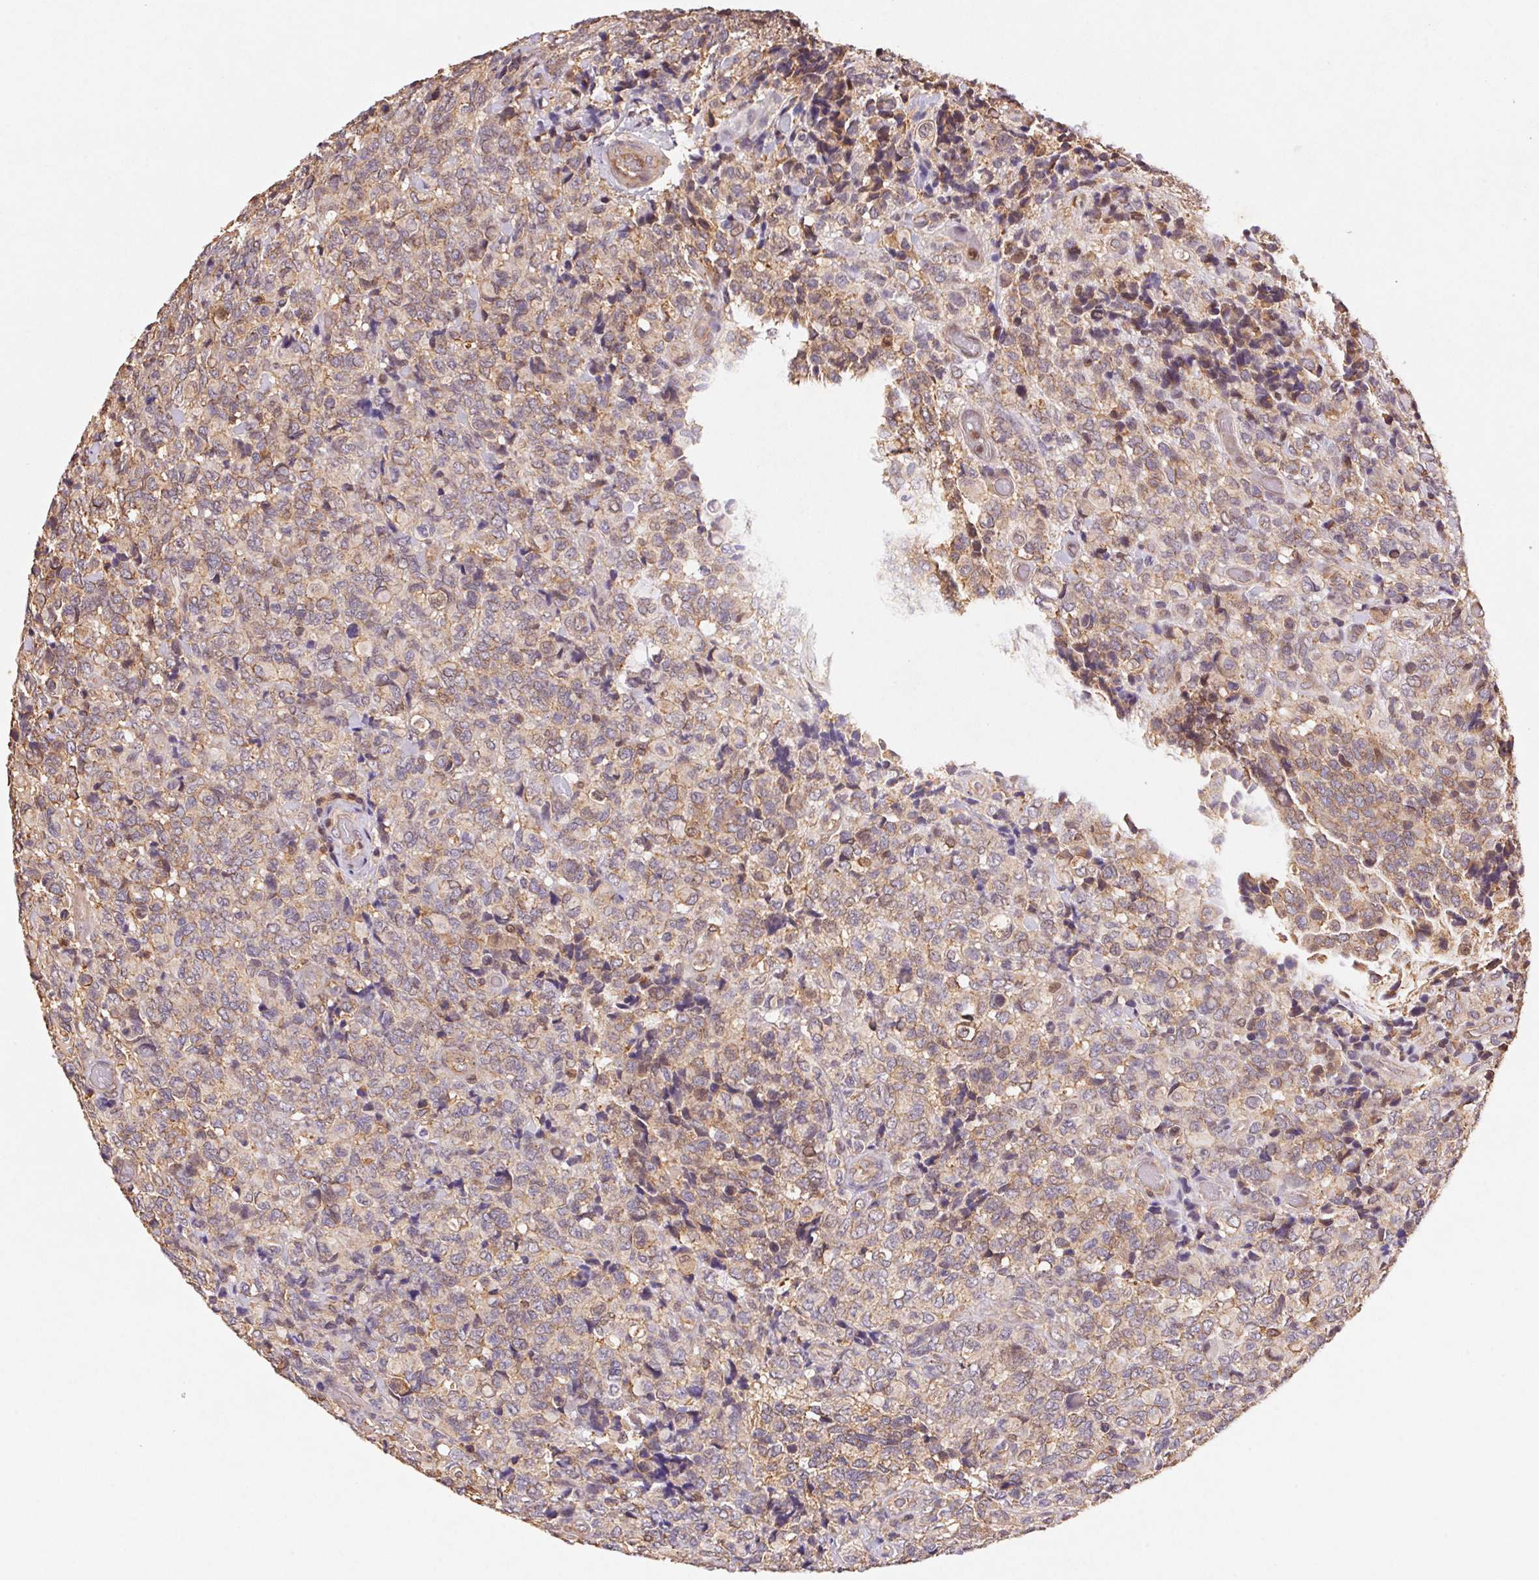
{"staining": {"intensity": "weak", "quantity": "<25%", "location": "cytoplasmic/membranous"}, "tissue": "glioma", "cell_type": "Tumor cells", "image_type": "cancer", "snomed": [{"axis": "morphology", "description": "Glioma, malignant, High grade"}, {"axis": "topography", "description": "Brain"}], "caption": "This is an immunohistochemistry (IHC) micrograph of malignant glioma (high-grade). There is no expression in tumor cells.", "gene": "ATG10", "patient": {"sex": "male", "age": 39}}